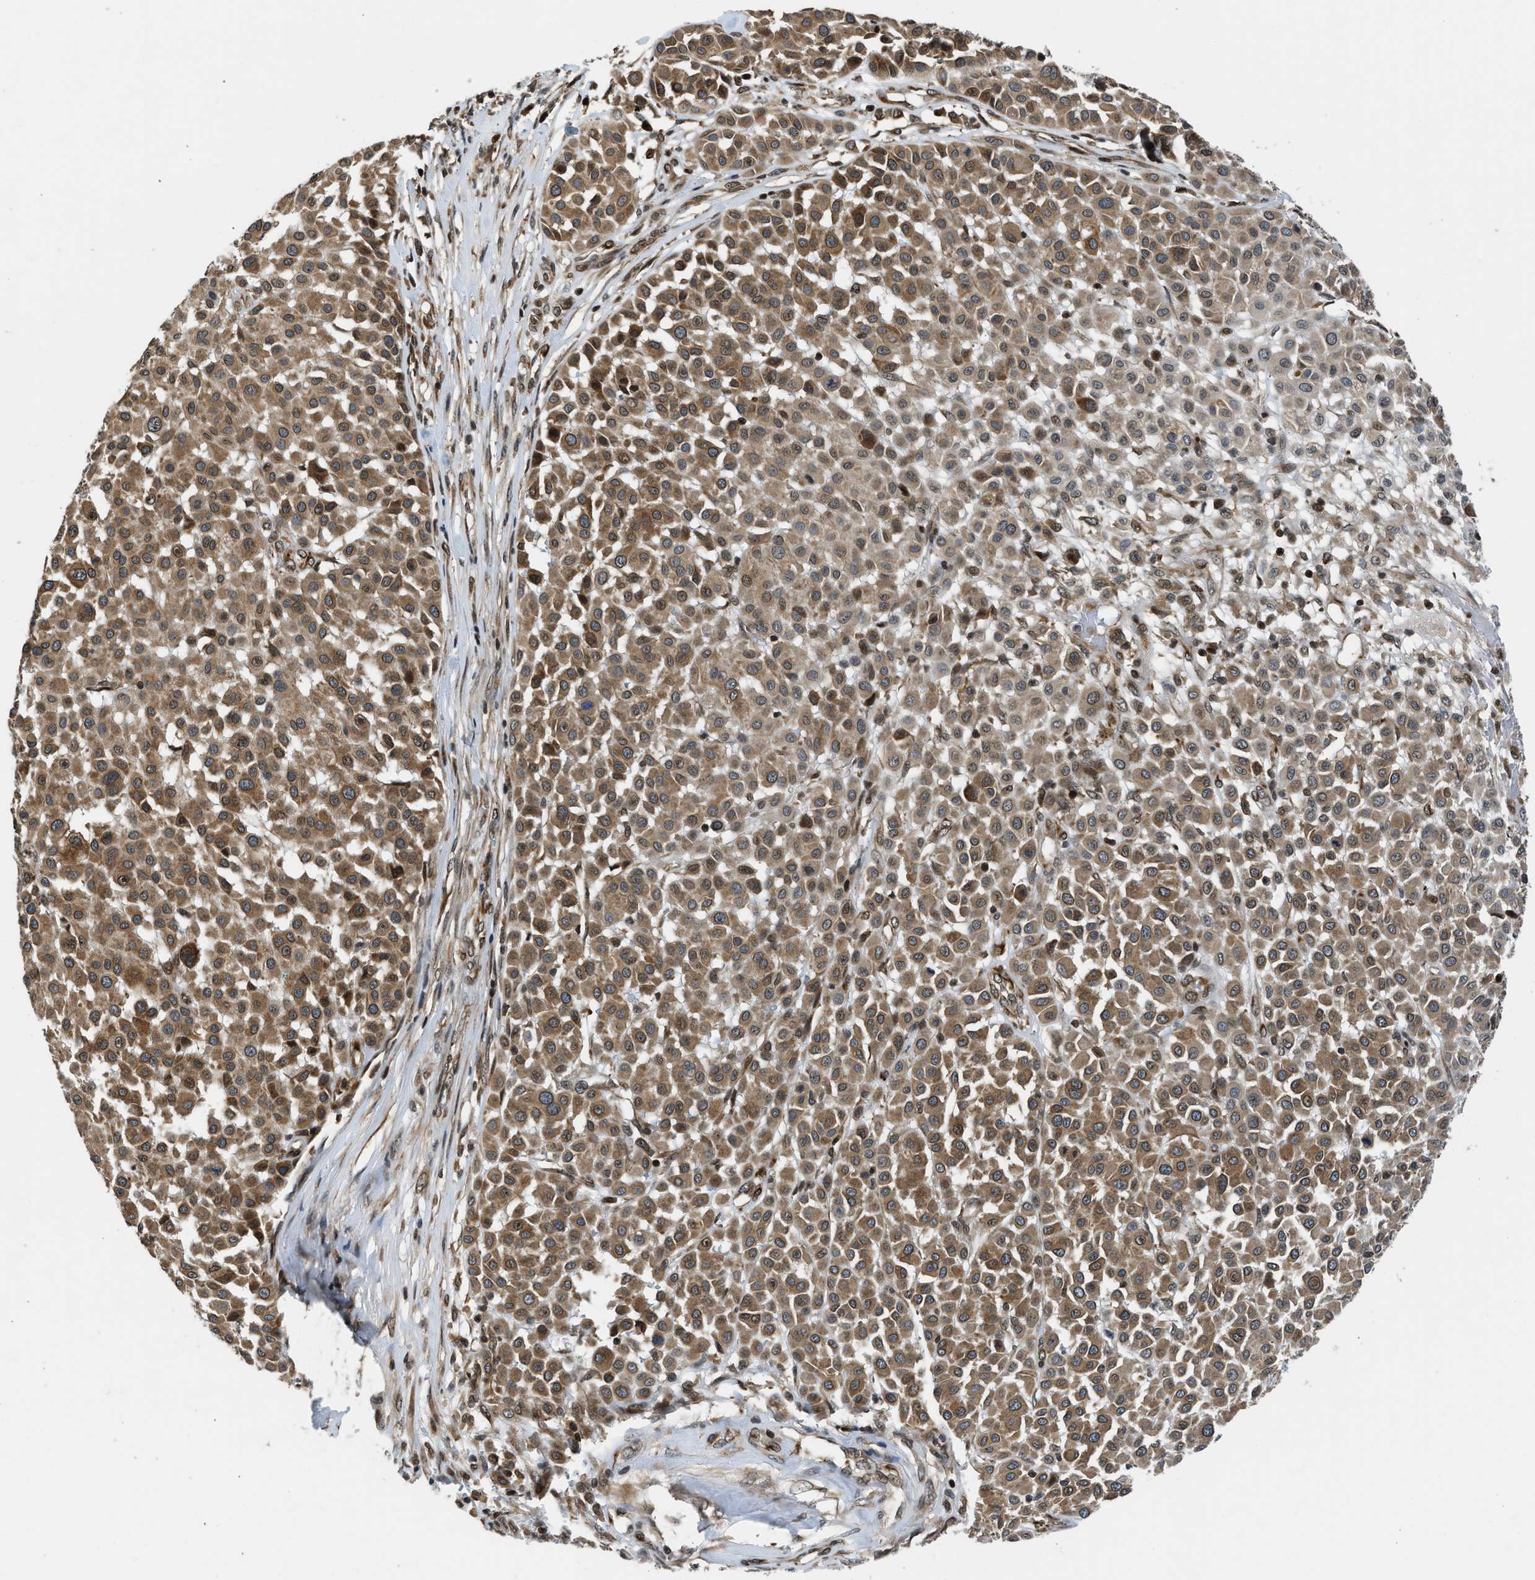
{"staining": {"intensity": "moderate", "quantity": ">75%", "location": "cytoplasmic/membranous"}, "tissue": "melanoma", "cell_type": "Tumor cells", "image_type": "cancer", "snomed": [{"axis": "morphology", "description": "Malignant melanoma, Metastatic site"}, {"axis": "topography", "description": "Soft tissue"}], "caption": "A brown stain shows moderate cytoplasmic/membranous positivity of a protein in melanoma tumor cells.", "gene": "RETREG3", "patient": {"sex": "male", "age": 41}}